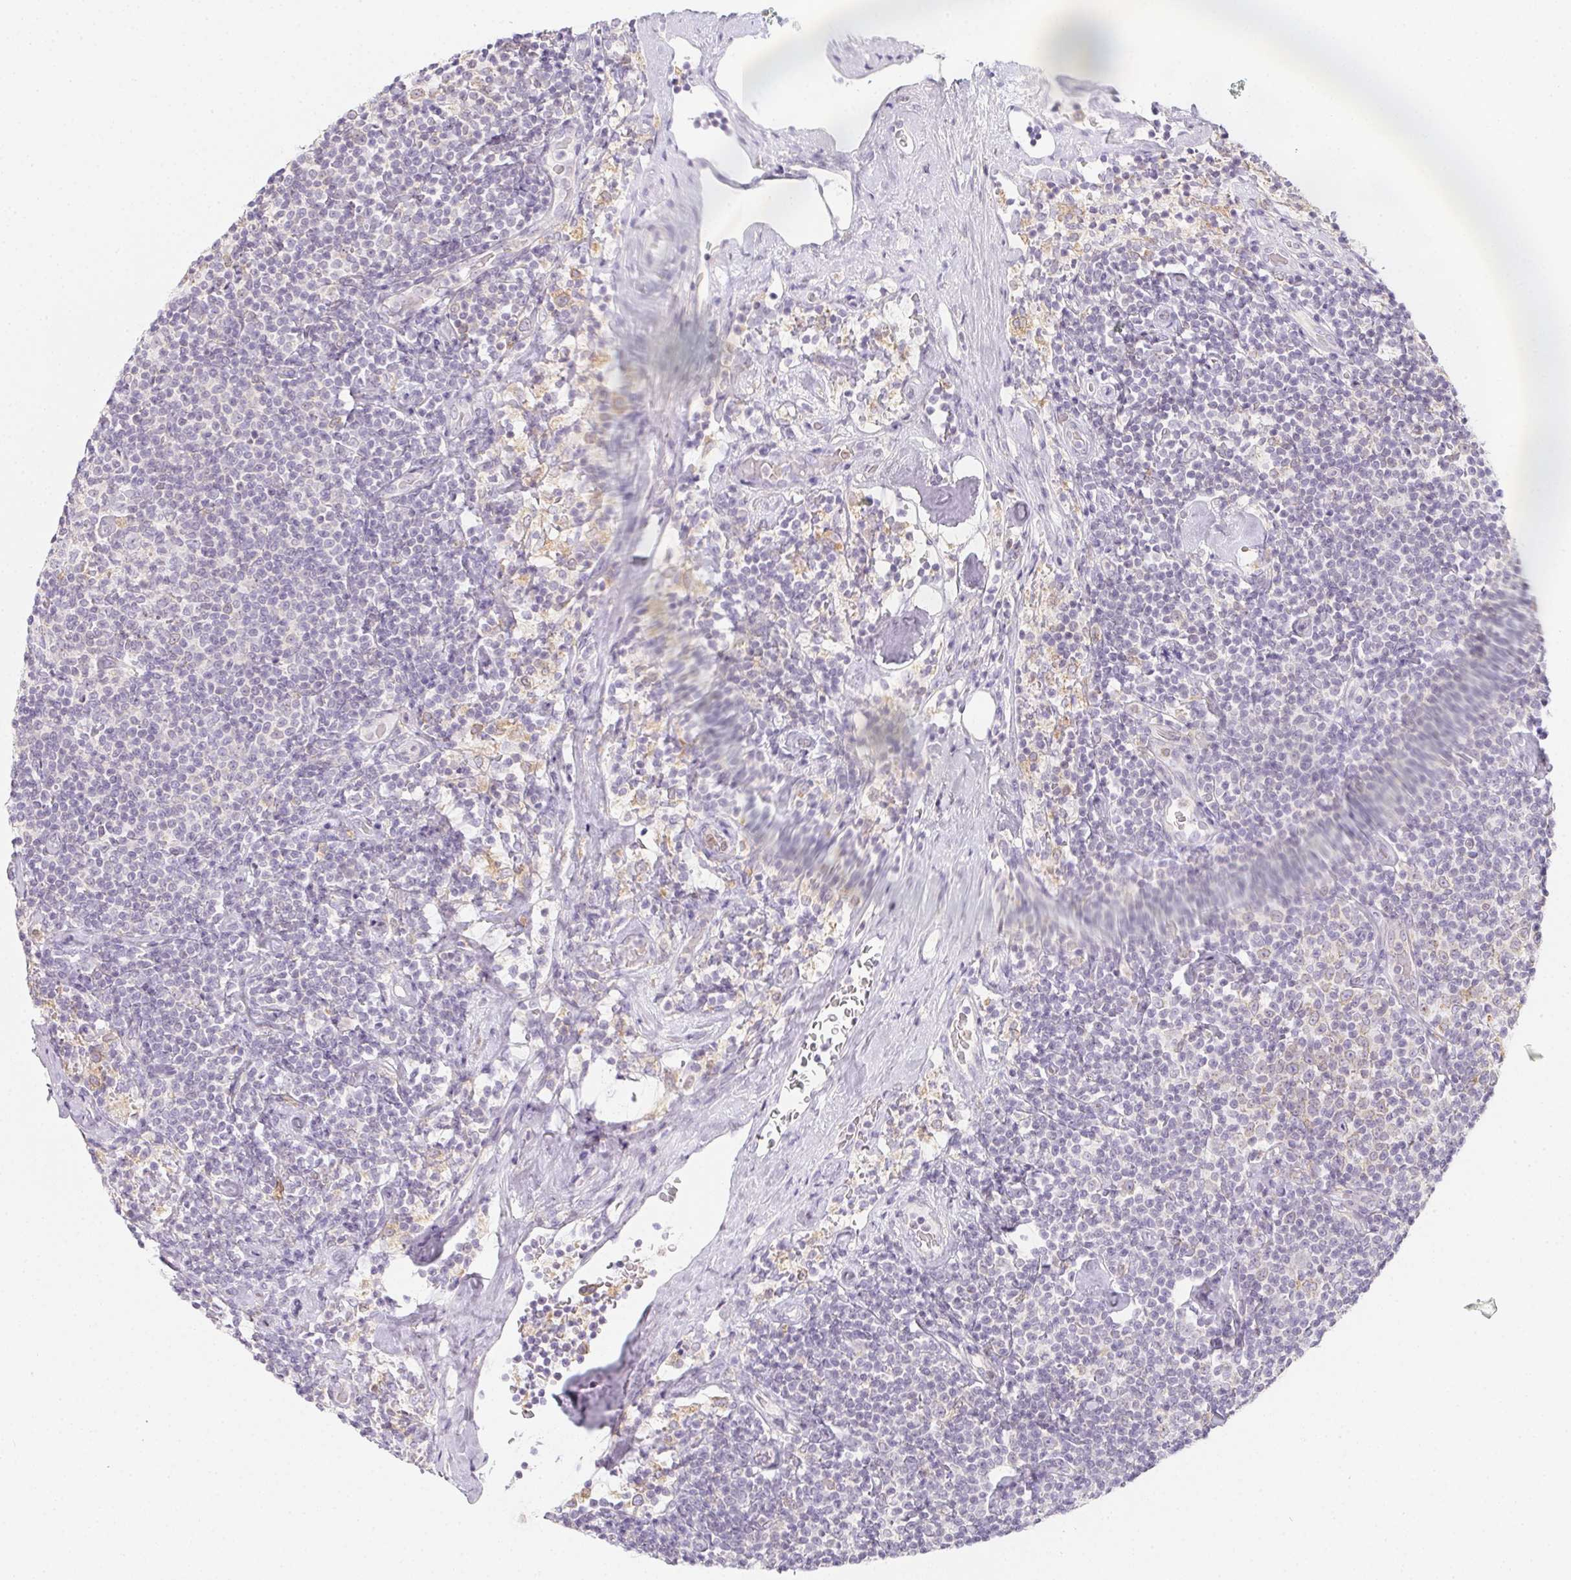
{"staining": {"intensity": "negative", "quantity": "none", "location": "none"}, "tissue": "lymphoma", "cell_type": "Tumor cells", "image_type": "cancer", "snomed": [{"axis": "morphology", "description": "Malignant lymphoma, non-Hodgkin's type, Low grade"}, {"axis": "topography", "description": "Lymph node"}], "caption": "This is a micrograph of IHC staining of malignant lymphoma, non-Hodgkin's type (low-grade), which shows no staining in tumor cells.", "gene": "SOAT1", "patient": {"sex": "male", "age": 81}}